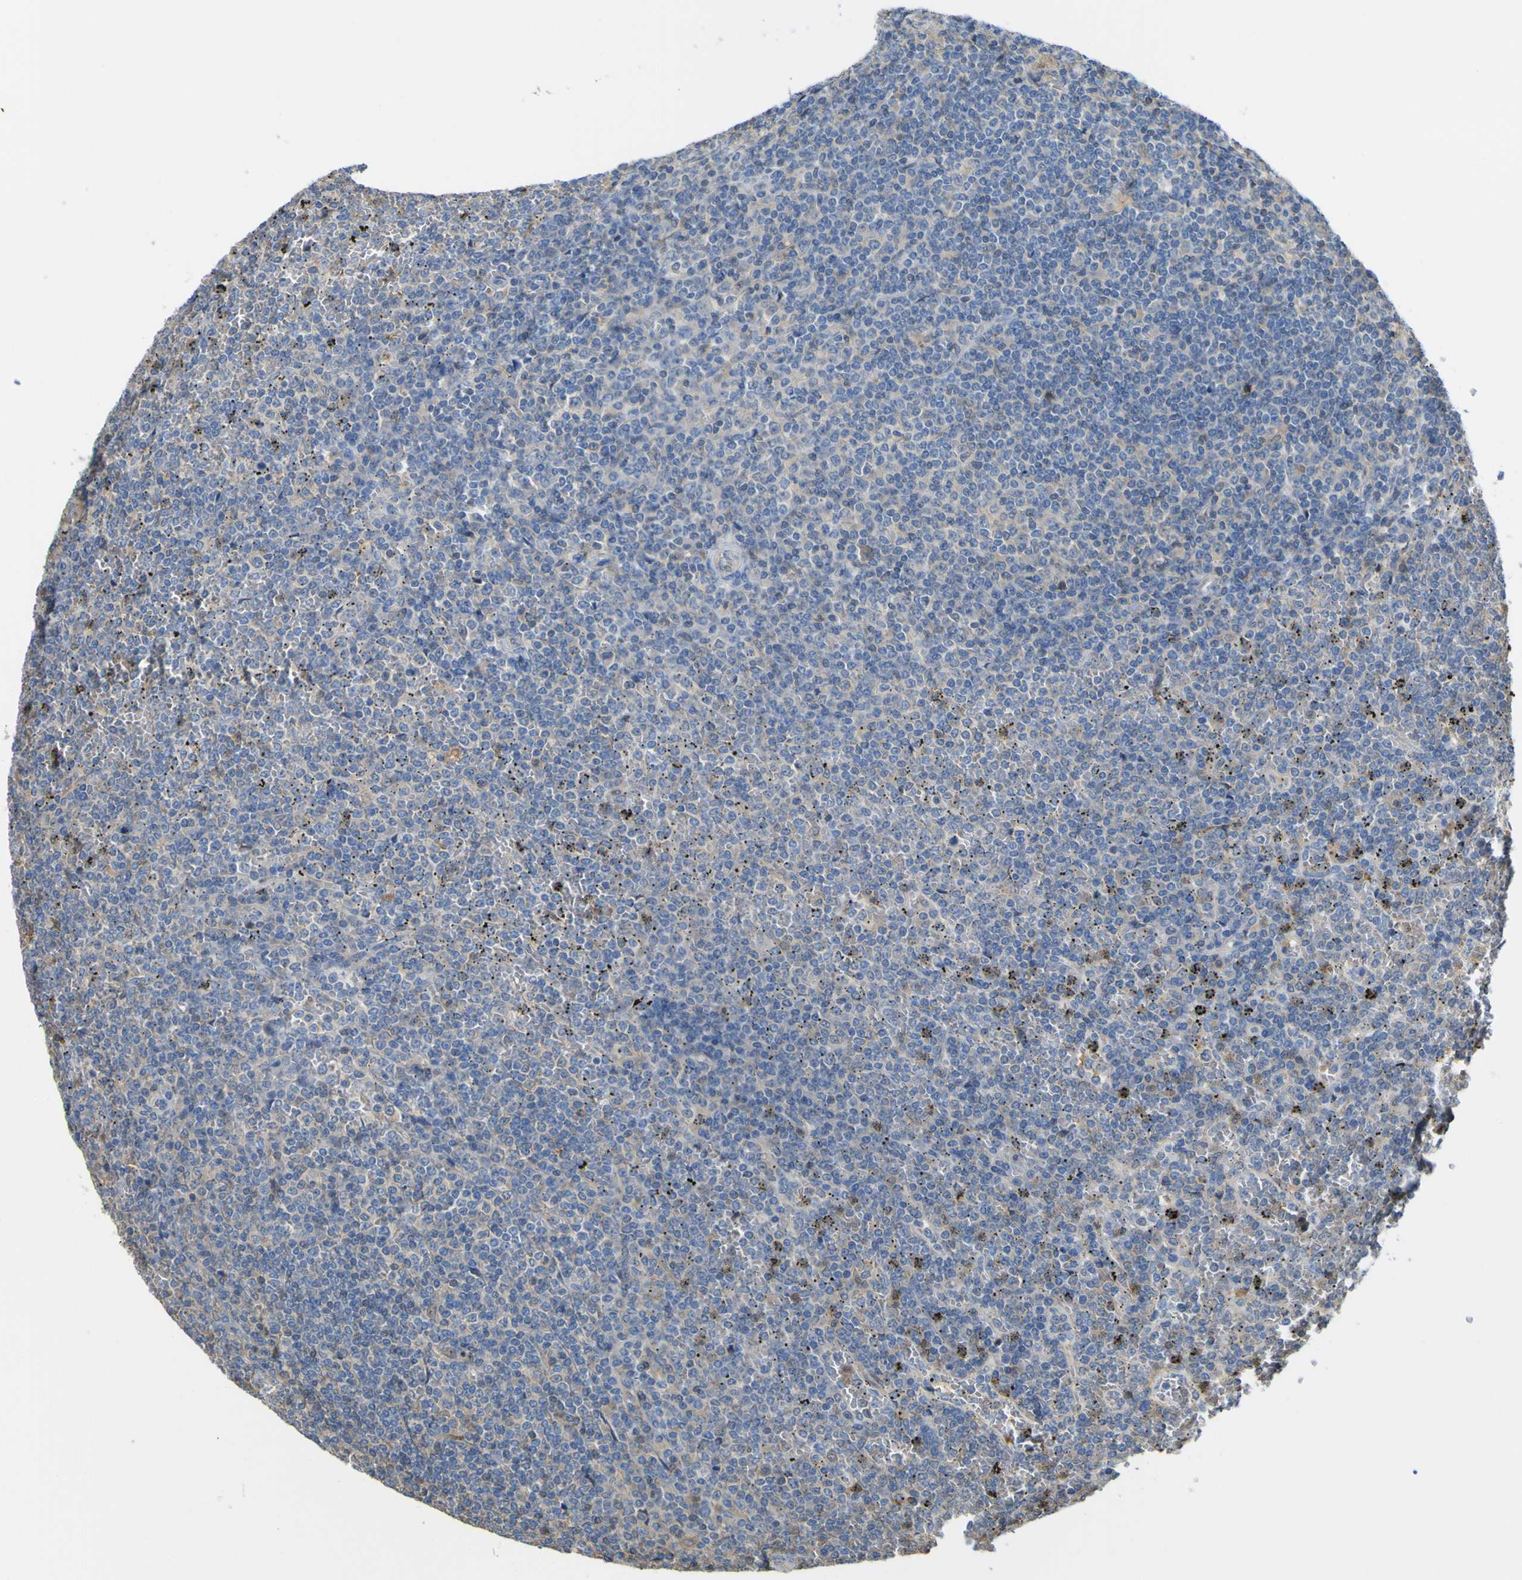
{"staining": {"intensity": "moderate", "quantity": "<25%", "location": "cytoplasmic/membranous"}, "tissue": "lymphoma", "cell_type": "Tumor cells", "image_type": "cancer", "snomed": [{"axis": "morphology", "description": "Malignant lymphoma, non-Hodgkin's type, Low grade"}, {"axis": "topography", "description": "Spleen"}], "caption": "Lymphoma stained for a protein (brown) displays moderate cytoplasmic/membranous positive positivity in approximately <25% of tumor cells.", "gene": "ABHD3", "patient": {"sex": "female", "age": 19}}